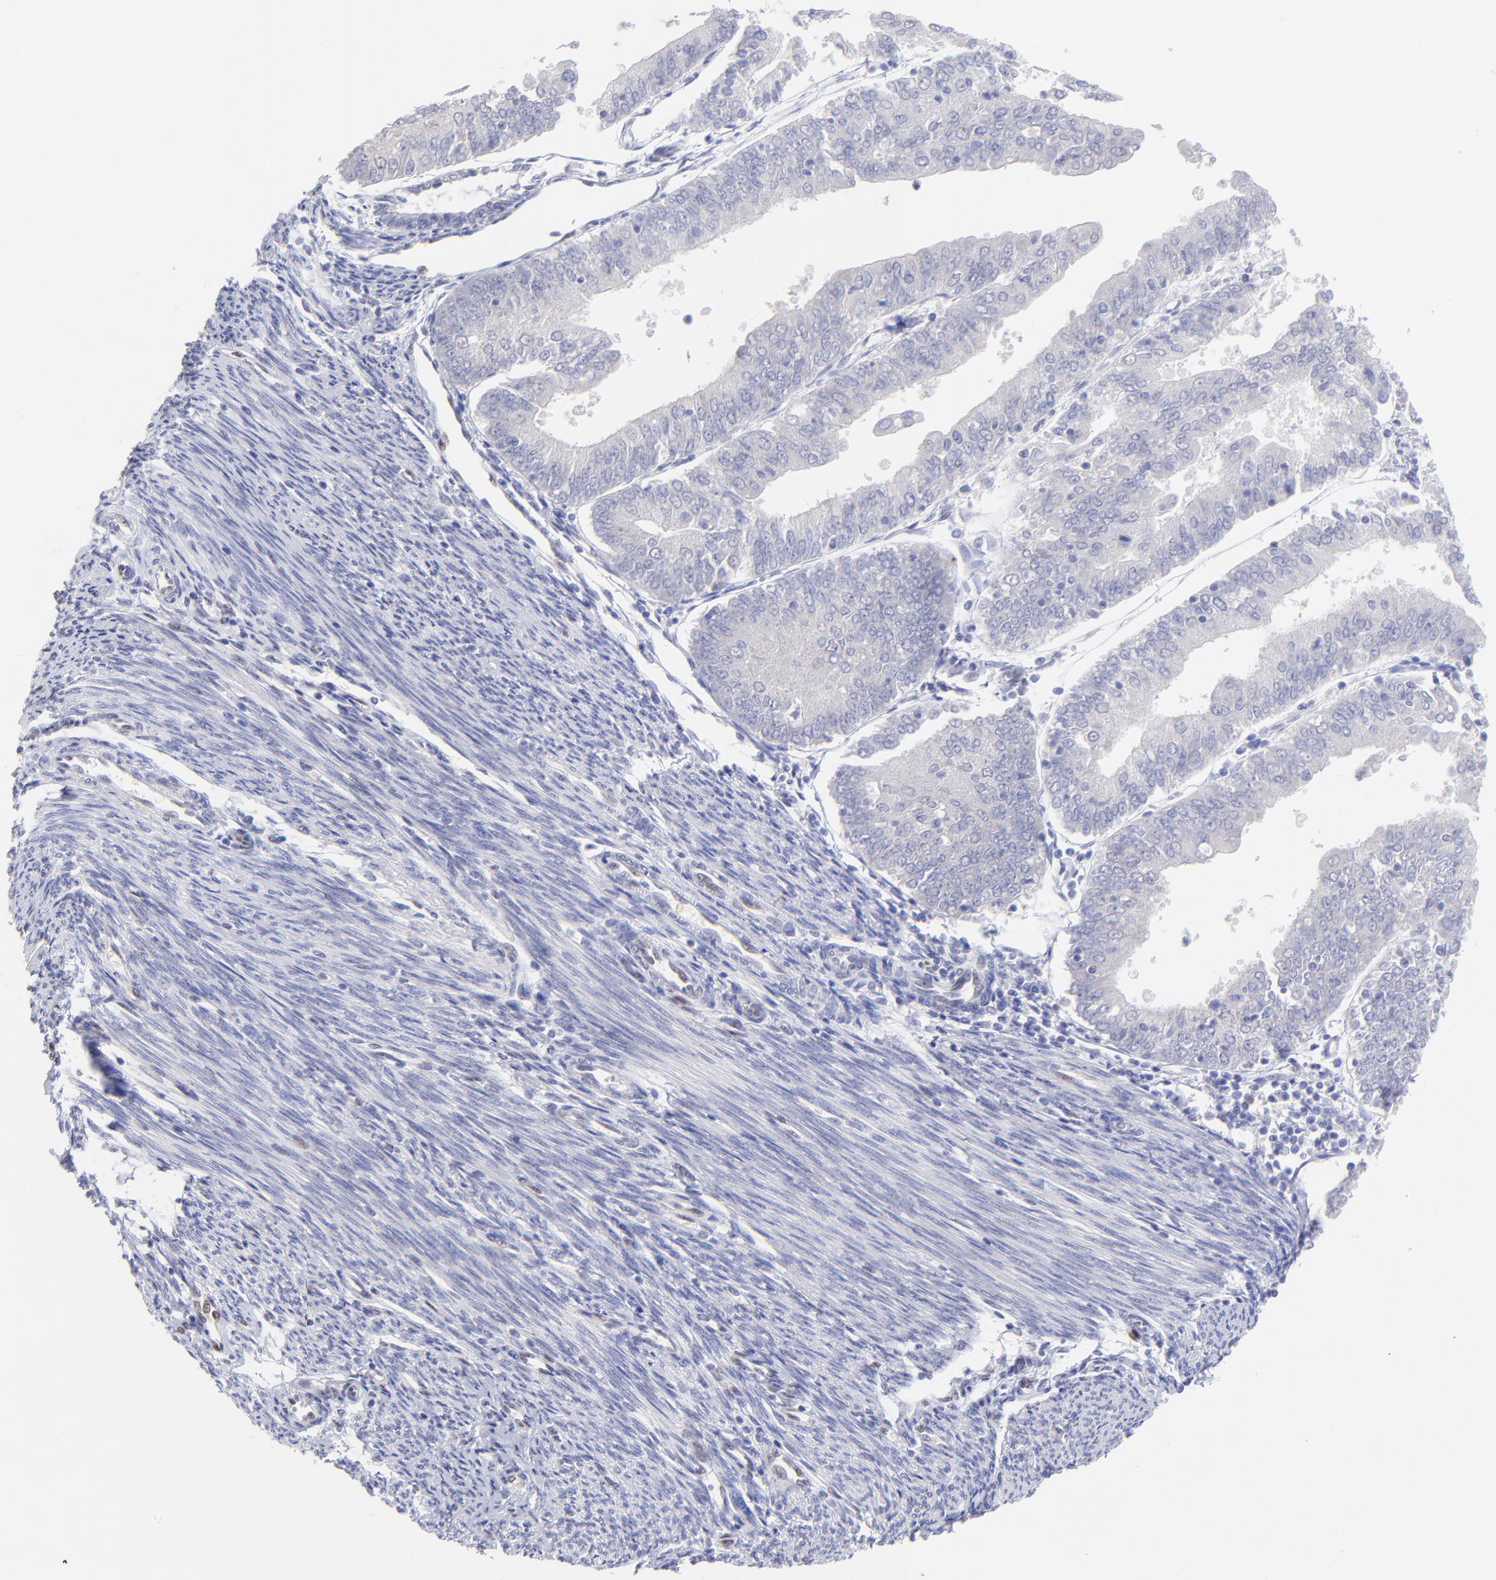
{"staining": {"intensity": "negative", "quantity": "none", "location": "none"}, "tissue": "endometrial cancer", "cell_type": "Tumor cells", "image_type": "cancer", "snomed": [{"axis": "morphology", "description": "Adenocarcinoma, NOS"}, {"axis": "topography", "description": "Endometrium"}], "caption": "Tumor cells are negative for protein expression in human endometrial cancer.", "gene": "KLF4", "patient": {"sex": "female", "age": 79}}